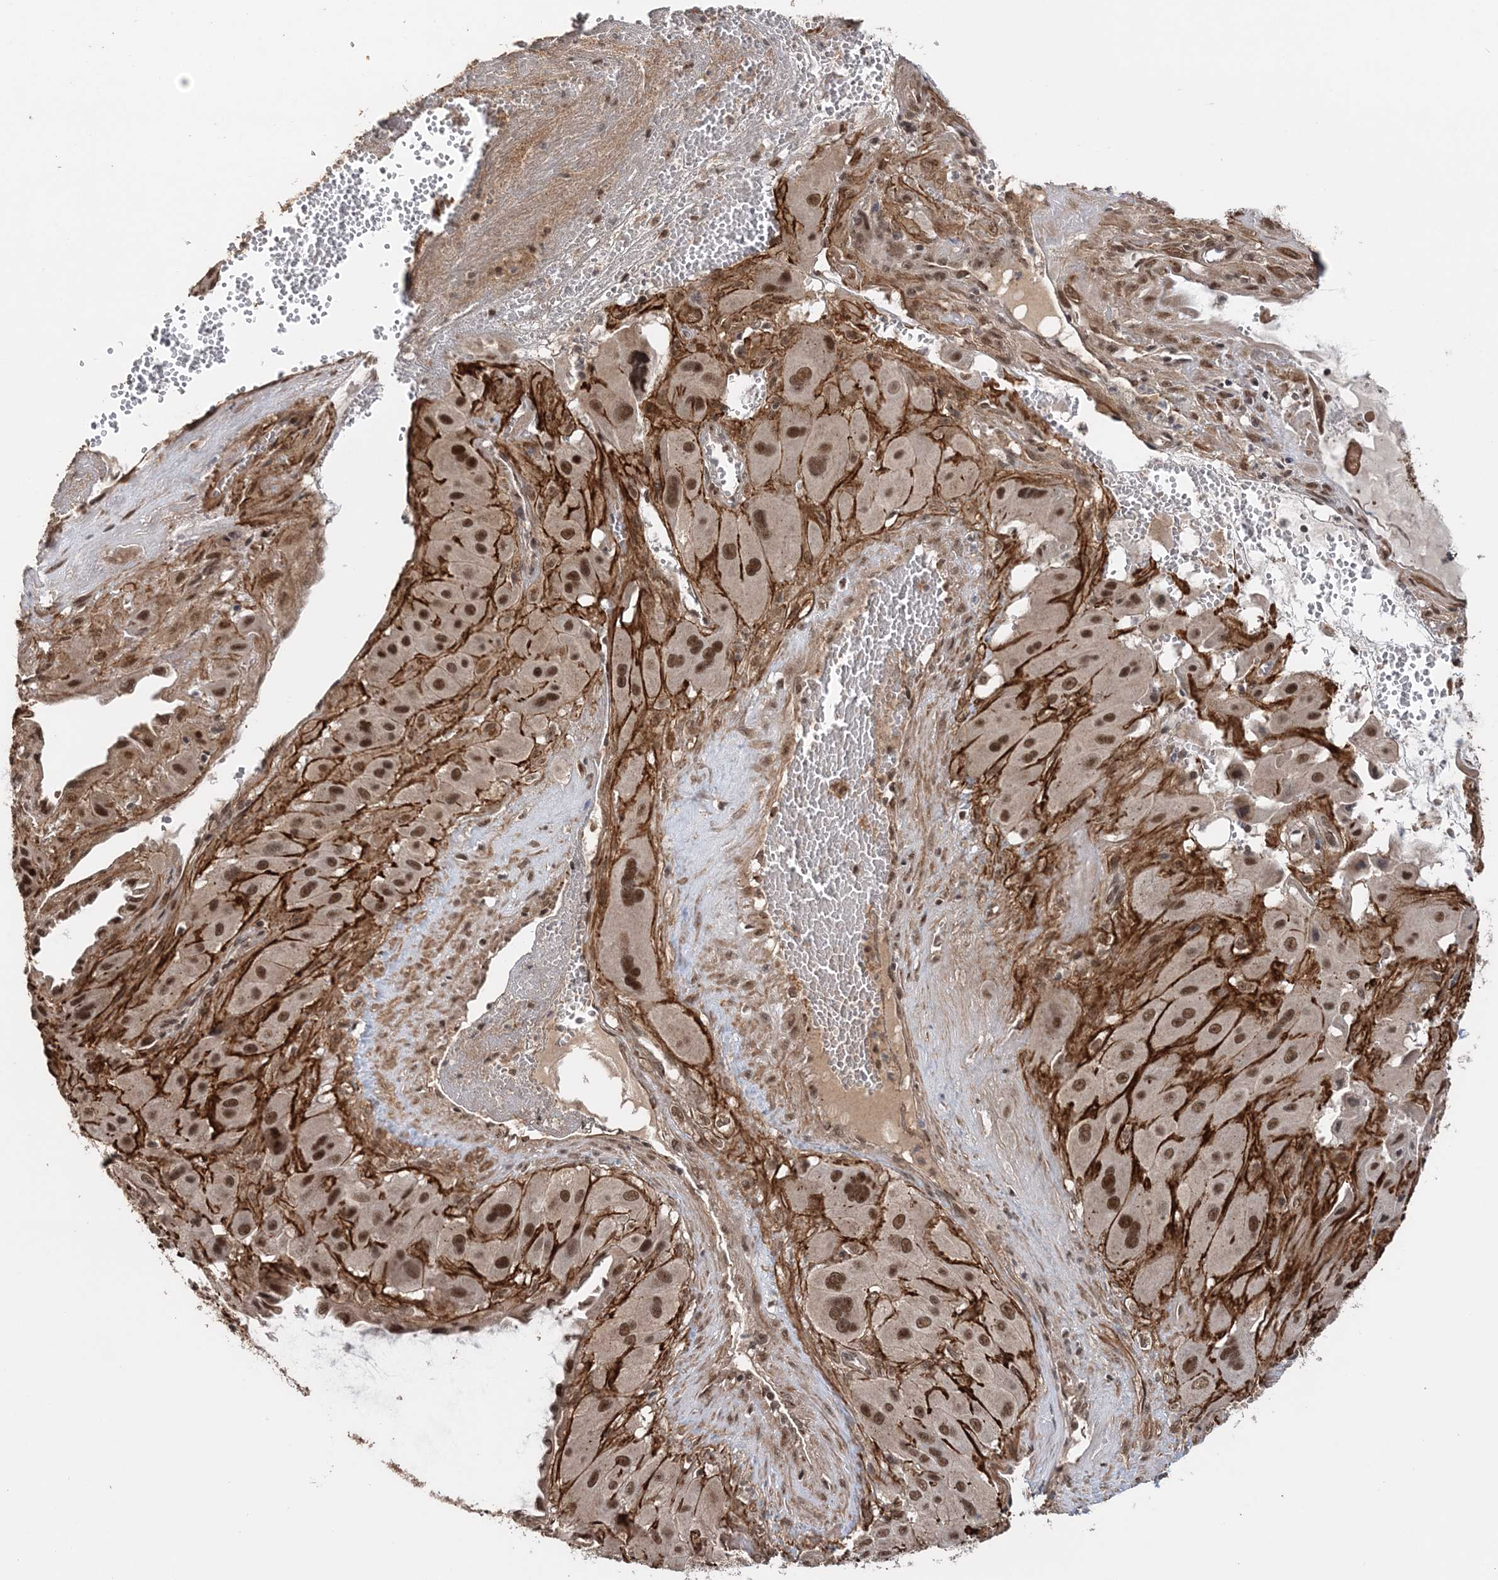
{"staining": {"intensity": "moderate", "quantity": ">75%", "location": "nuclear"}, "tissue": "cervical cancer", "cell_type": "Tumor cells", "image_type": "cancer", "snomed": [{"axis": "morphology", "description": "Squamous cell carcinoma, NOS"}, {"axis": "topography", "description": "Cervix"}], "caption": "High-magnification brightfield microscopy of cervical squamous cell carcinoma stained with DAB (3,3'-diaminobenzidine) (brown) and counterstained with hematoxylin (blue). tumor cells exhibit moderate nuclear expression is identified in approximately>75% of cells. Using DAB (brown) and hematoxylin (blue) stains, captured at high magnification using brightfield microscopy.", "gene": "TSHZ2", "patient": {"sex": "female", "age": 34}}